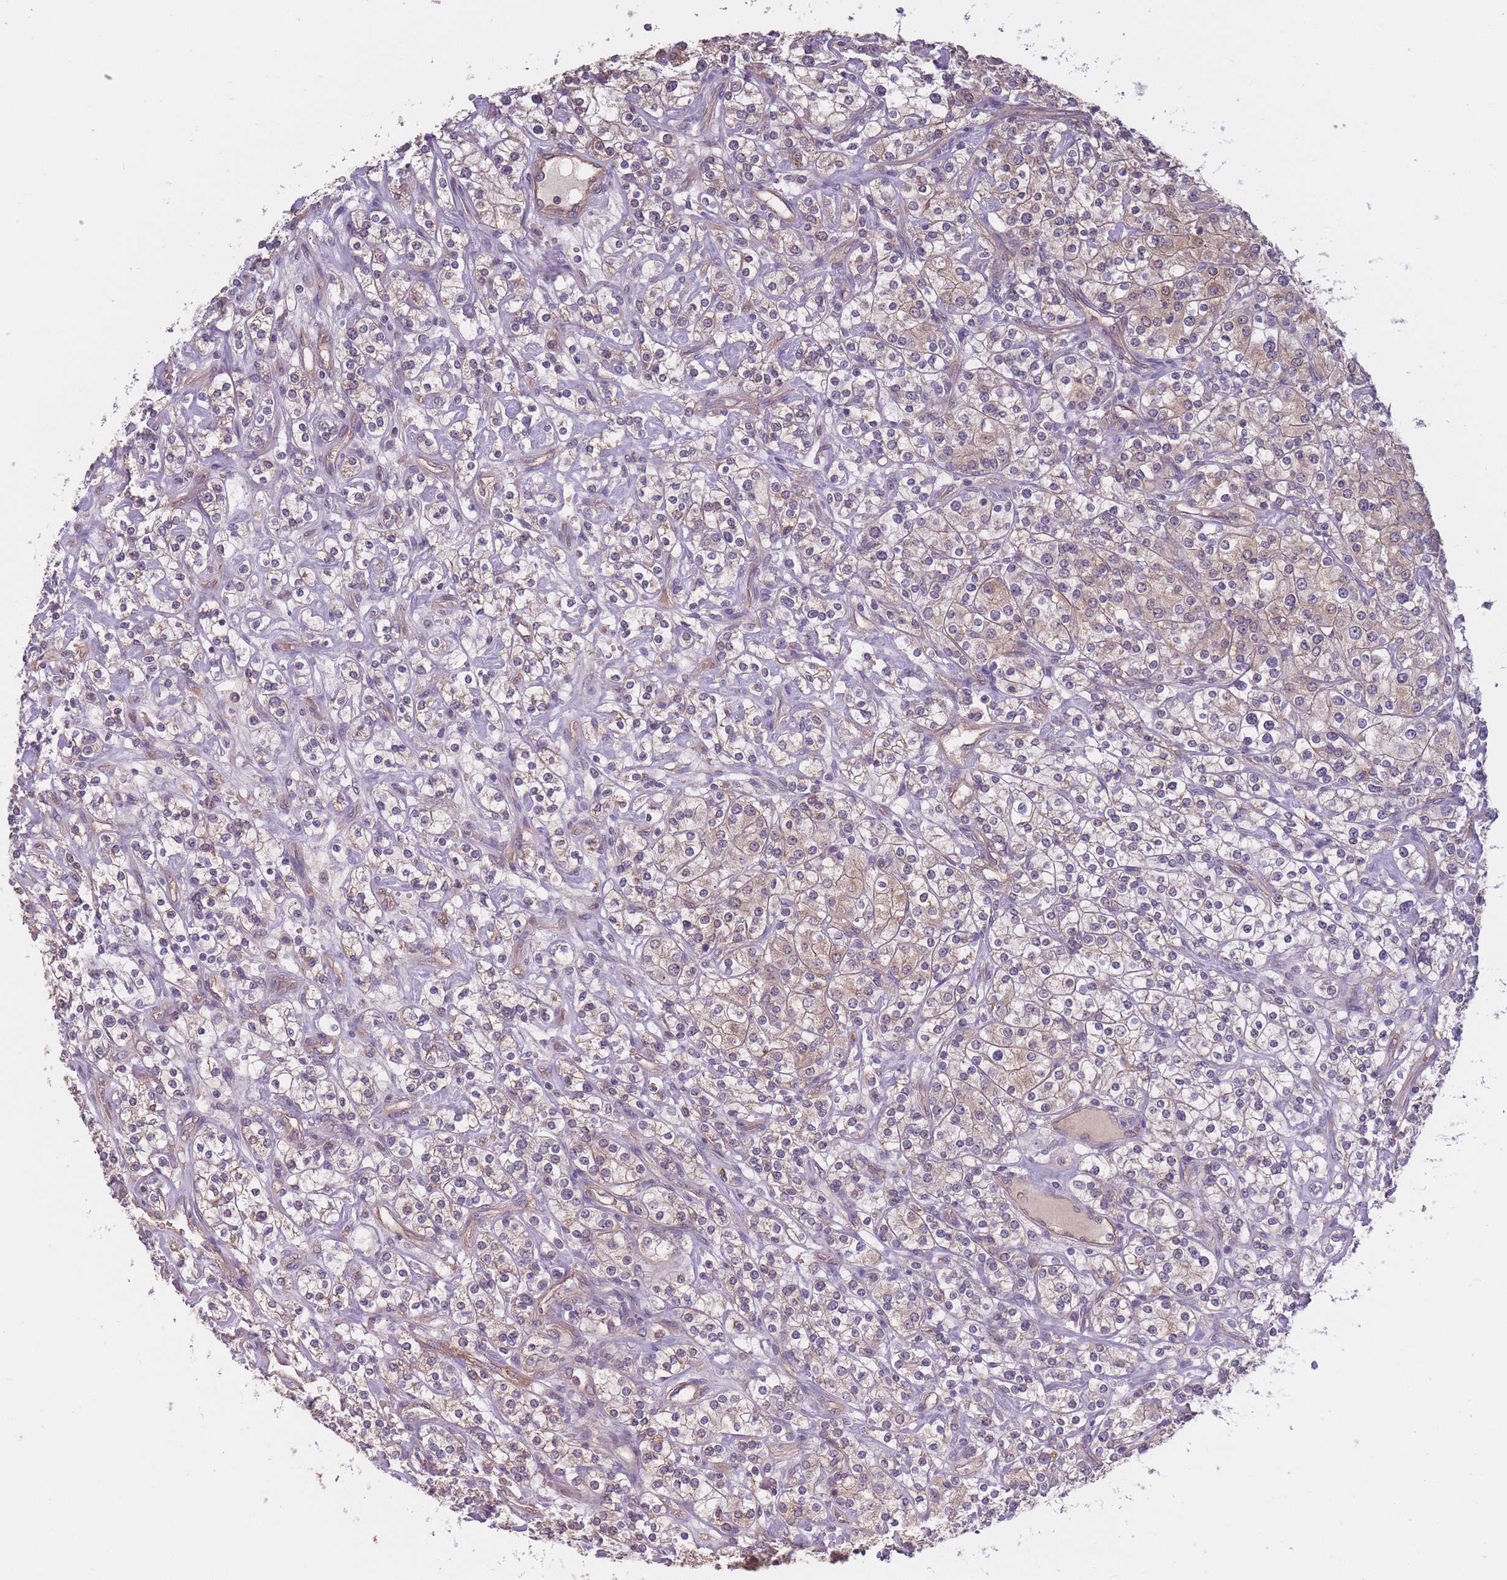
{"staining": {"intensity": "weak", "quantity": "<25%", "location": "cytoplasmic/membranous"}, "tissue": "renal cancer", "cell_type": "Tumor cells", "image_type": "cancer", "snomed": [{"axis": "morphology", "description": "Adenocarcinoma, NOS"}, {"axis": "topography", "description": "Kidney"}], "caption": "This is an IHC histopathology image of human renal cancer. There is no staining in tumor cells.", "gene": "KIAA1755", "patient": {"sex": "male", "age": 77}}